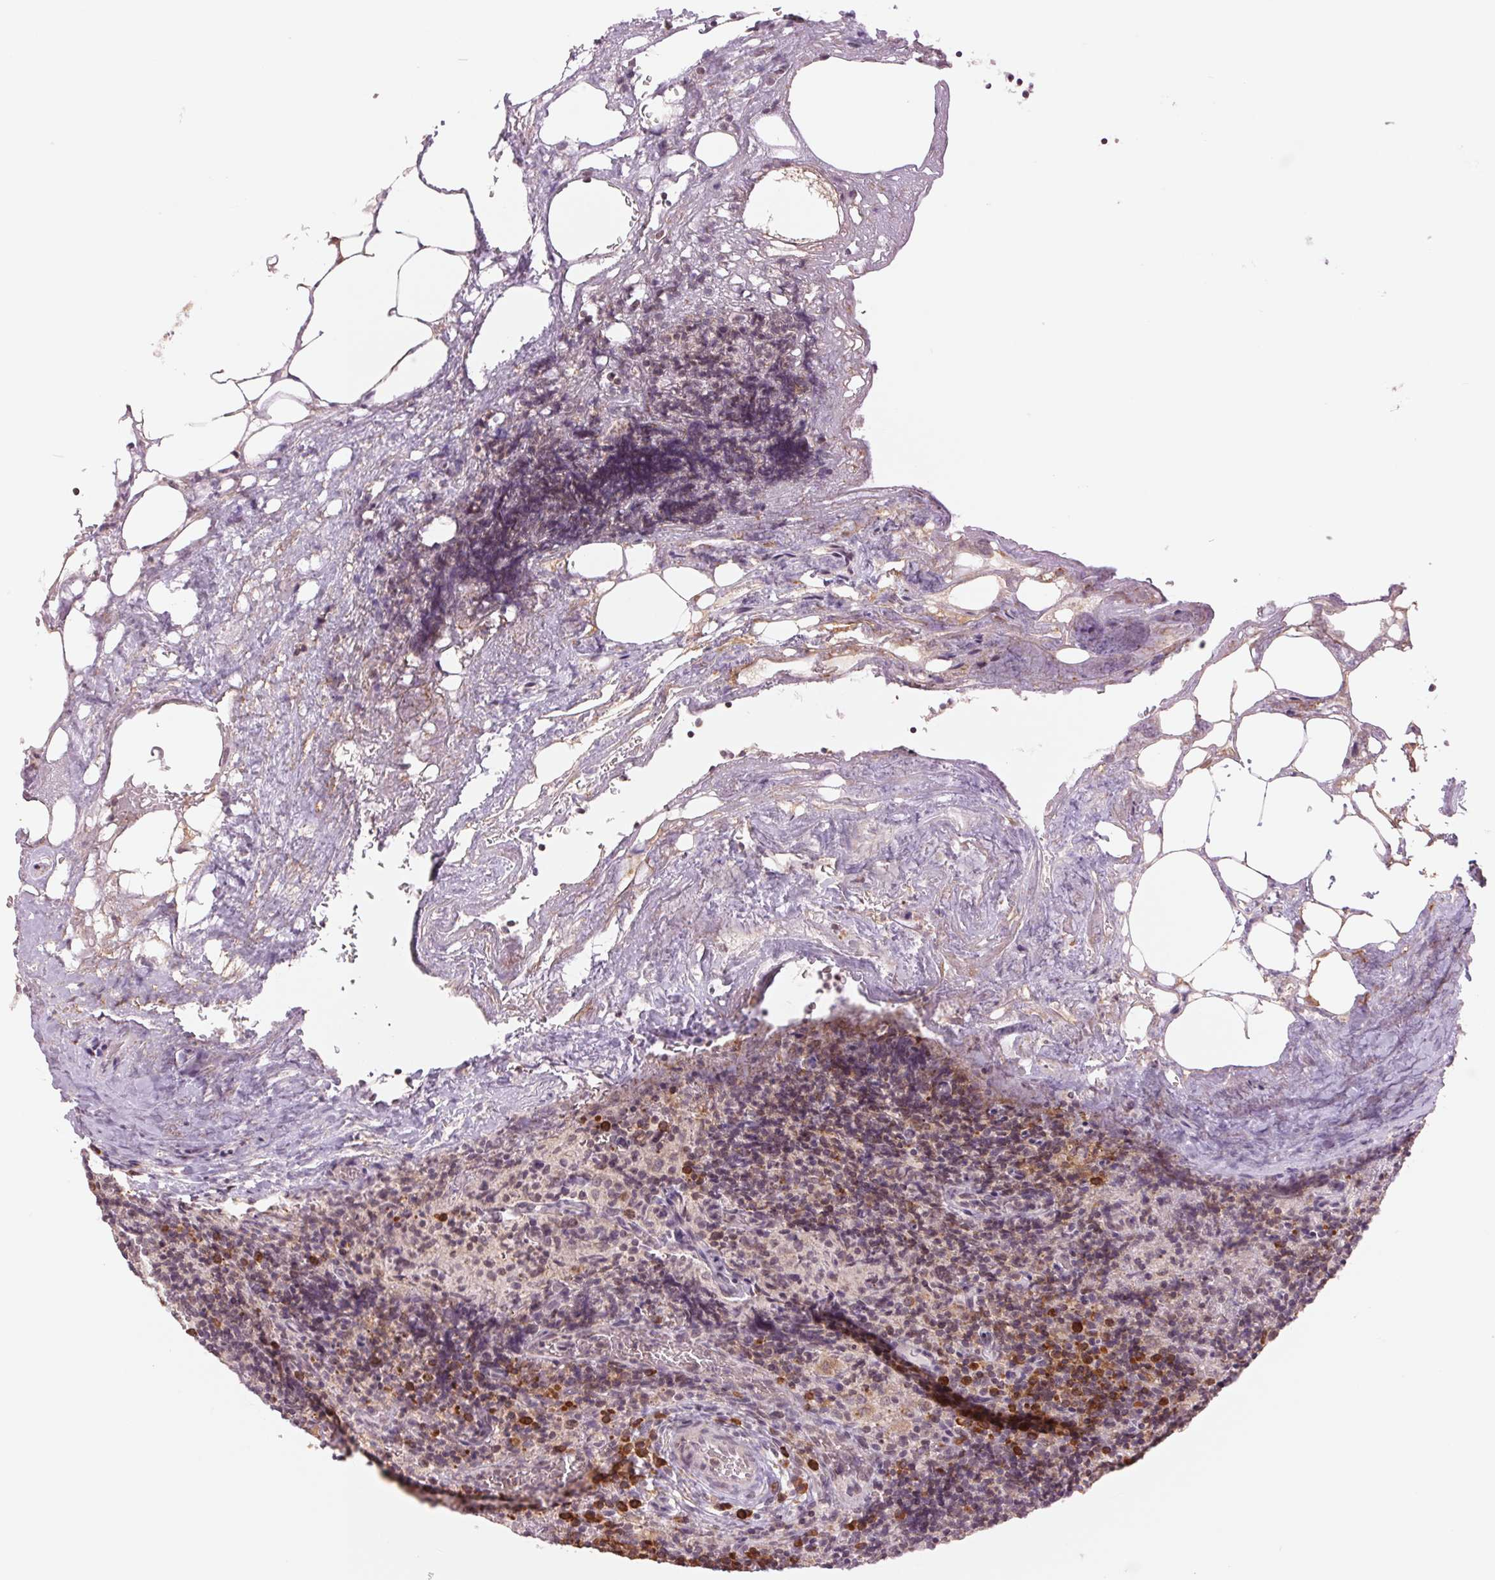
{"staining": {"intensity": "weak", "quantity": "<25%", "location": "cytoplasmic/membranous"}, "tissue": "lymph node", "cell_type": "Germinal center cells", "image_type": "normal", "snomed": [{"axis": "morphology", "description": "Normal tissue, NOS"}, {"axis": "topography", "description": "Lymph node"}], "caption": "Germinal center cells are negative for protein expression in benign human lymph node. Nuclei are stained in blue.", "gene": "TECR", "patient": {"sex": "male", "age": 67}}